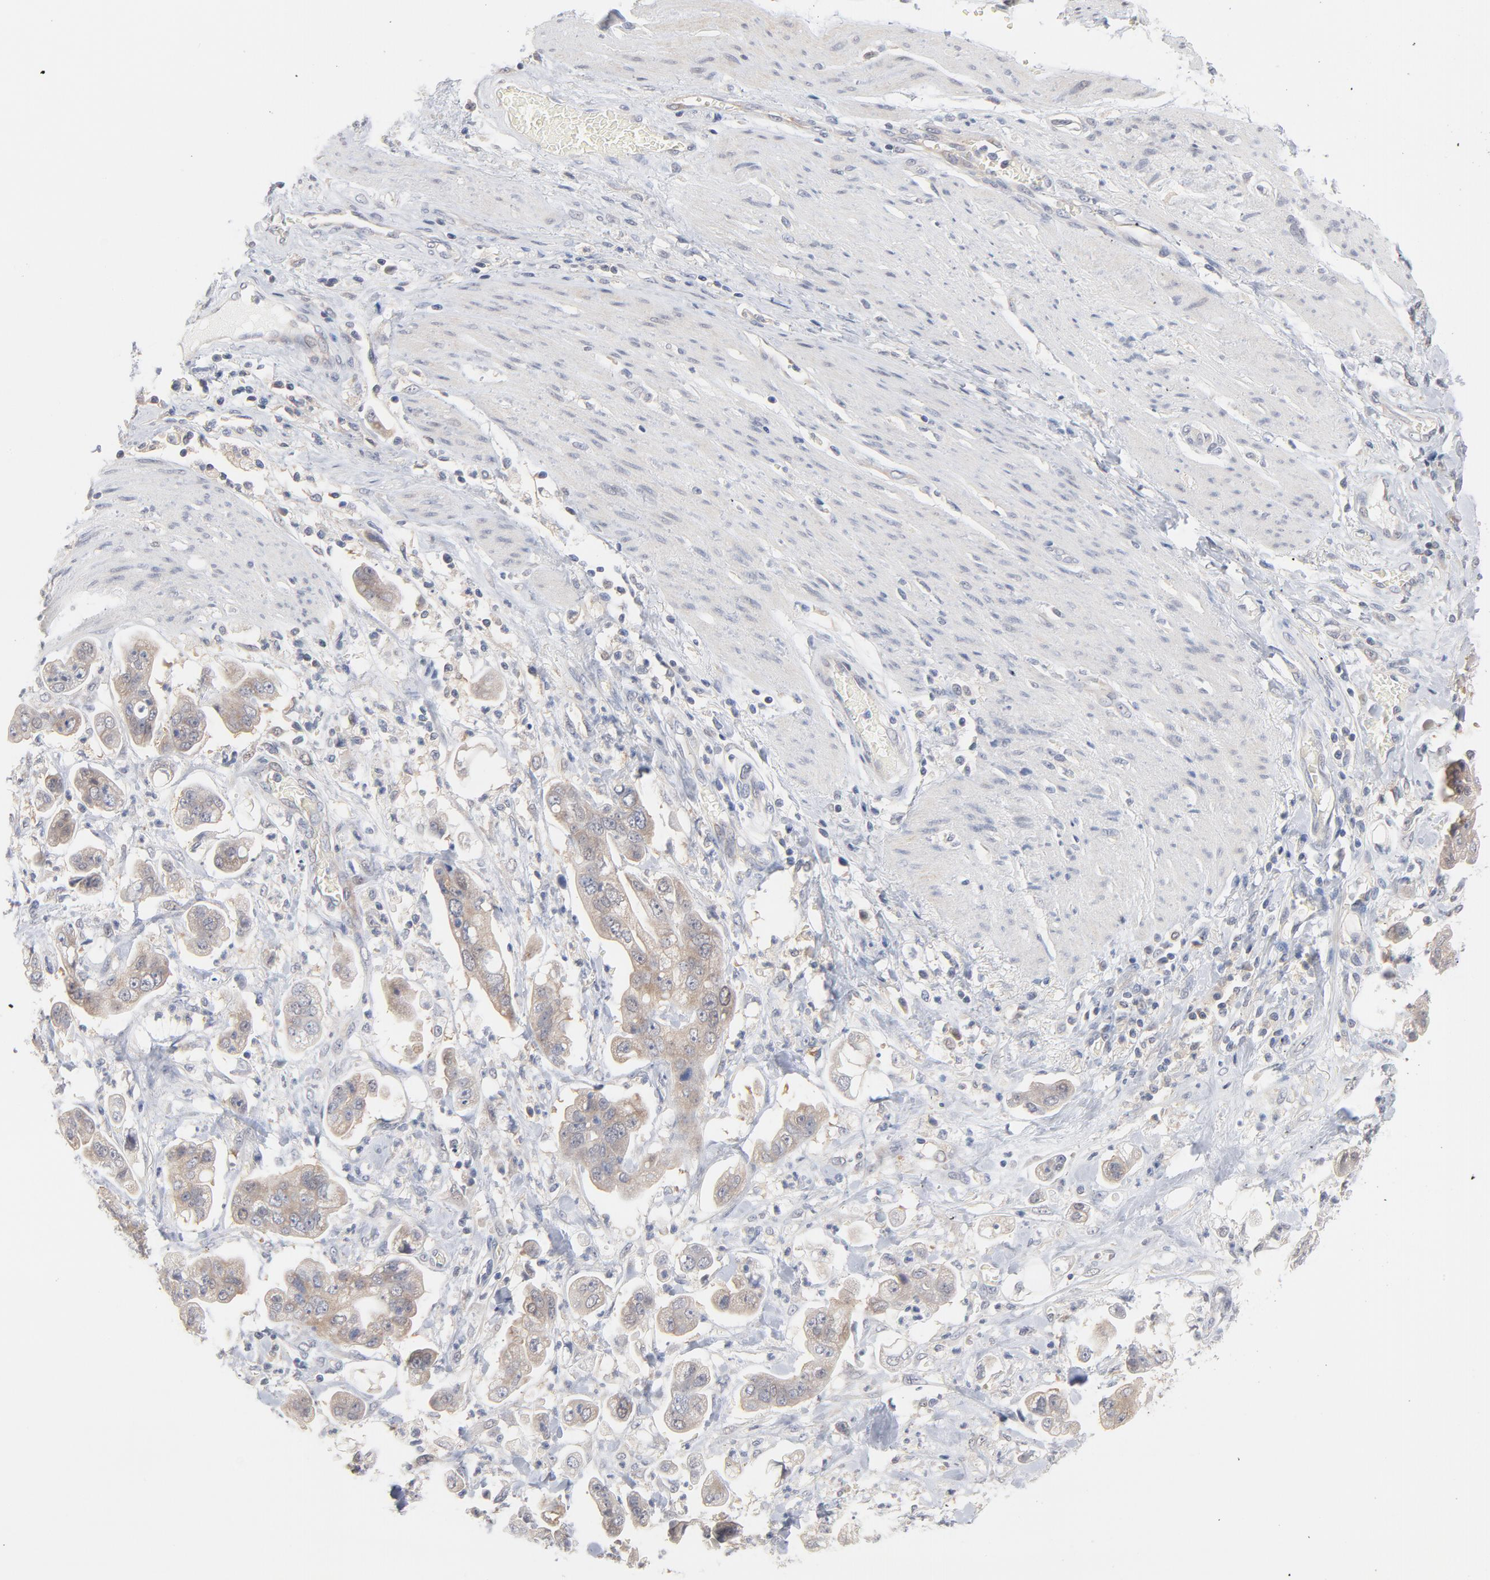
{"staining": {"intensity": "weak", "quantity": ">75%", "location": "cytoplasmic/membranous"}, "tissue": "stomach cancer", "cell_type": "Tumor cells", "image_type": "cancer", "snomed": [{"axis": "morphology", "description": "Adenocarcinoma, NOS"}, {"axis": "topography", "description": "Stomach"}], "caption": "Adenocarcinoma (stomach) stained with a protein marker demonstrates weak staining in tumor cells.", "gene": "UBL4A", "patient": {"sex": "male", "age": 62}}